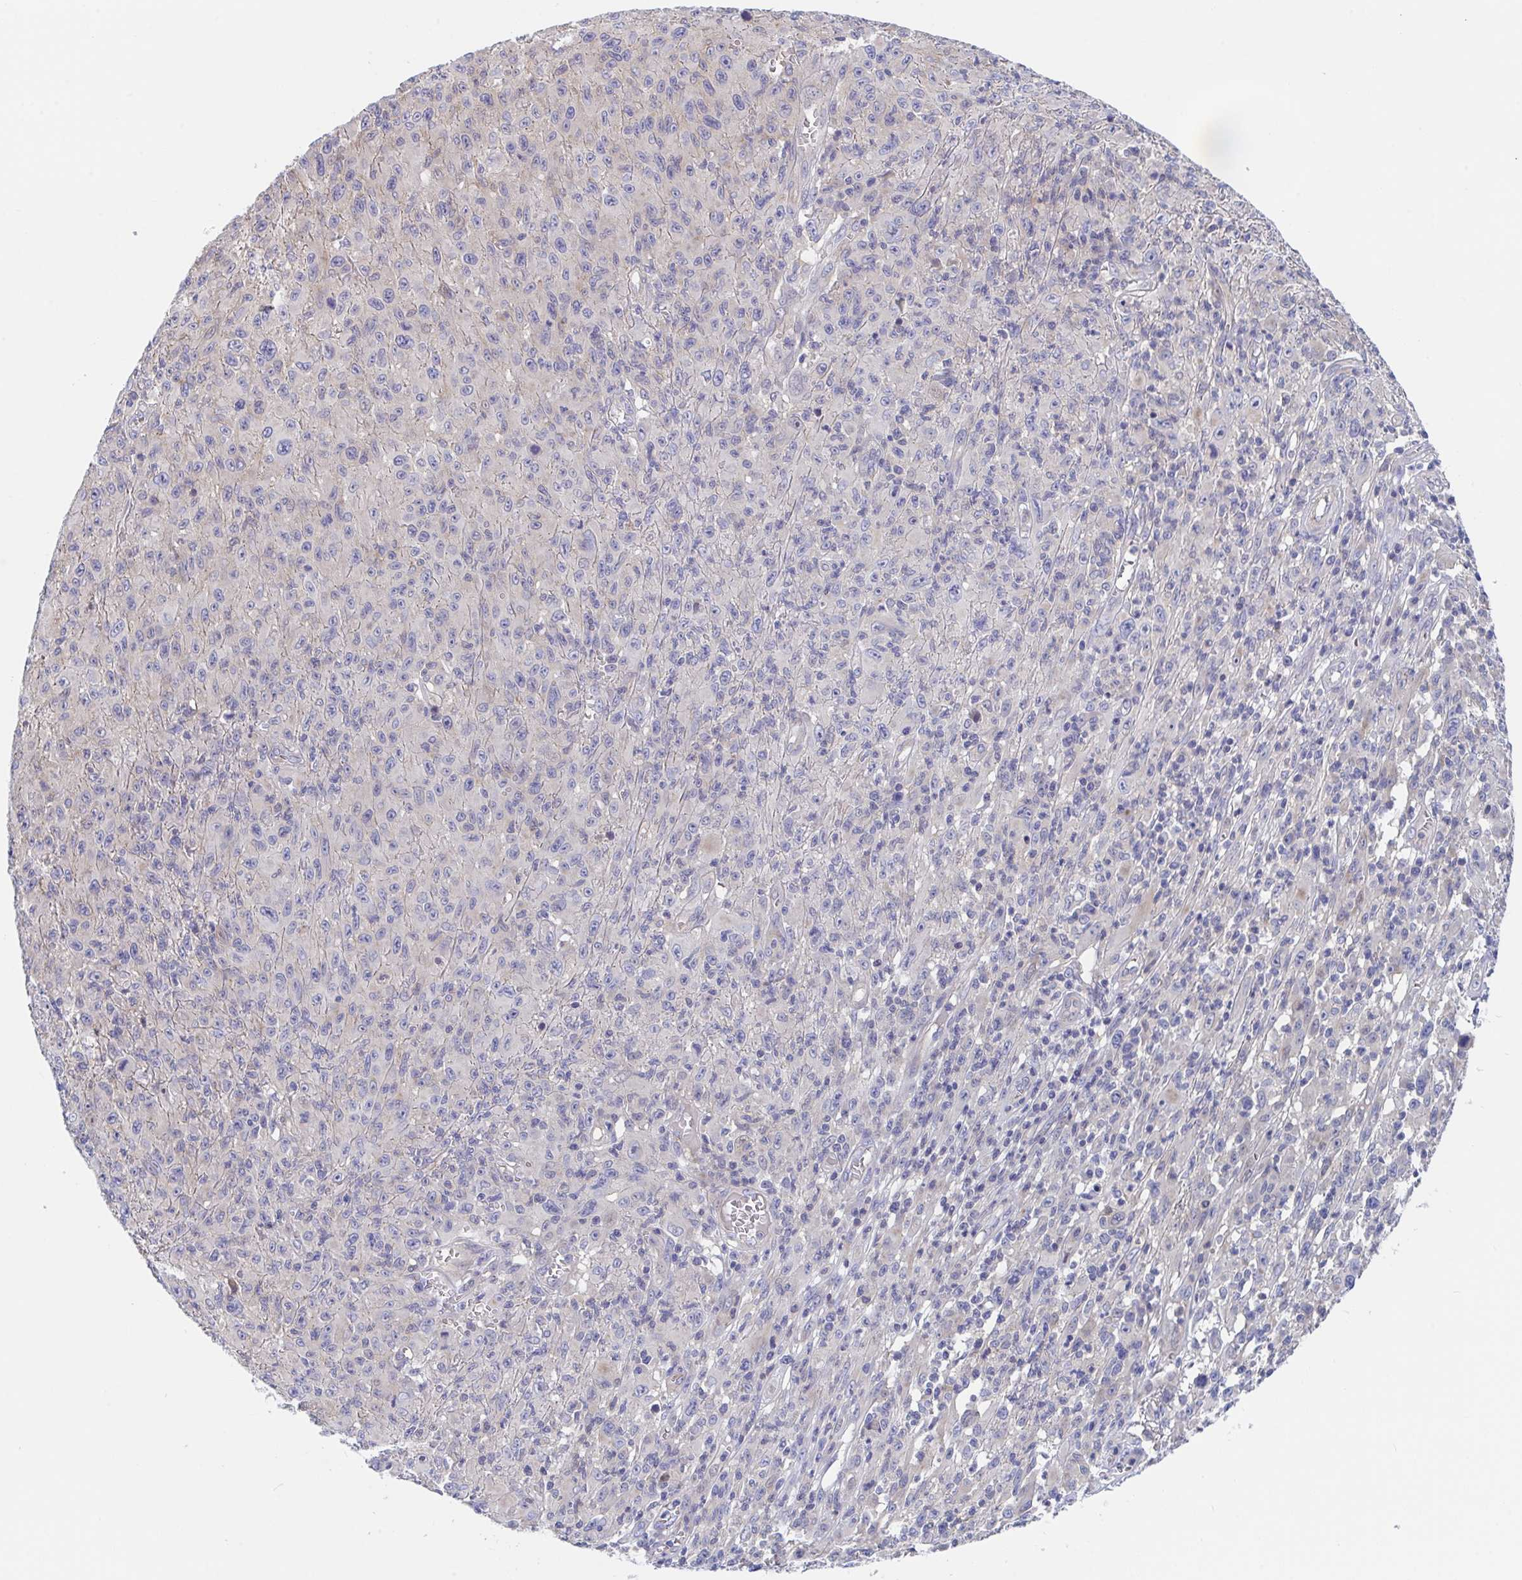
{"staining": {"intensity": "negative", "quantity": "none", "location": "none"}, "tissue": "melanoma", "cell_type": "Tumor cells", "image_type": "cancer", "snomed": [{"axis": "morphology", "description": "Malignant melanoma, NOS"}, {"axis": "topography", "description": "Skin"}], "caption": "This is an immunohistochemistry (IHC) histopathology image of human malignant melanoma. There is no positivity in tumor cells.", "gene": "P2RX3", "patient": {"sex": "male", "age": 46}}